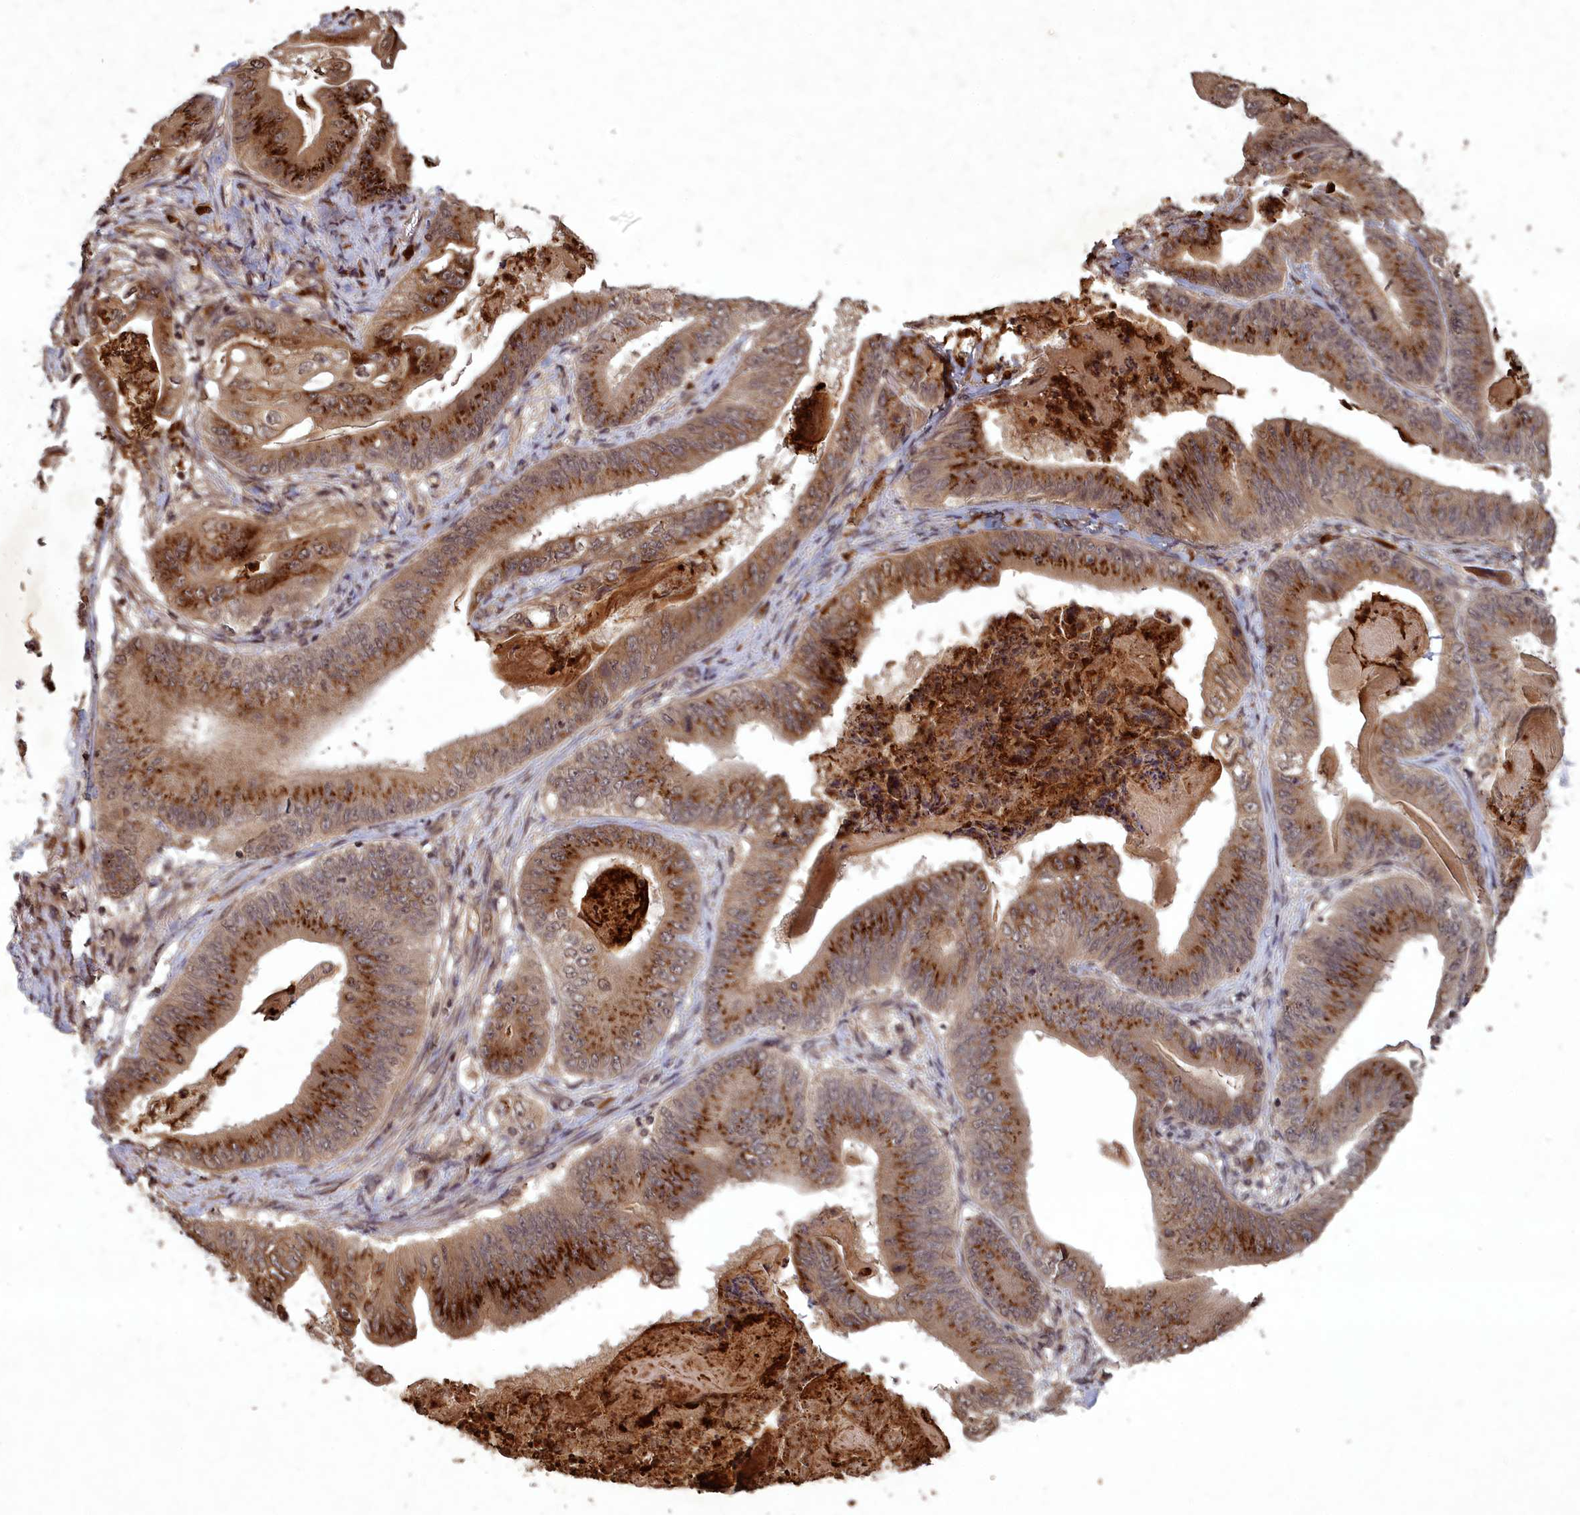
{"staining": {"intensity": "strong", "quantity": ">75%", "location": "cytoplasmic/membranous"}, "tissue": "stomach cancer", "cell_type": "Tumor cells", "image_type": "cancer", "snomed": [{"axis": "morphology", "description": "Adenocarcinoma, NOS"}, {"axis": "topography", "description": "Stomach"}], "caption": "About >75% of tumor cells in adenocarcinoma (stomach) exhibit strong cytoplasmic/membranous protein positivity as visualized by brown immunohistochemical staining.", "gene": "SRMS", "patient": {"sex": "female", "age": 73}}